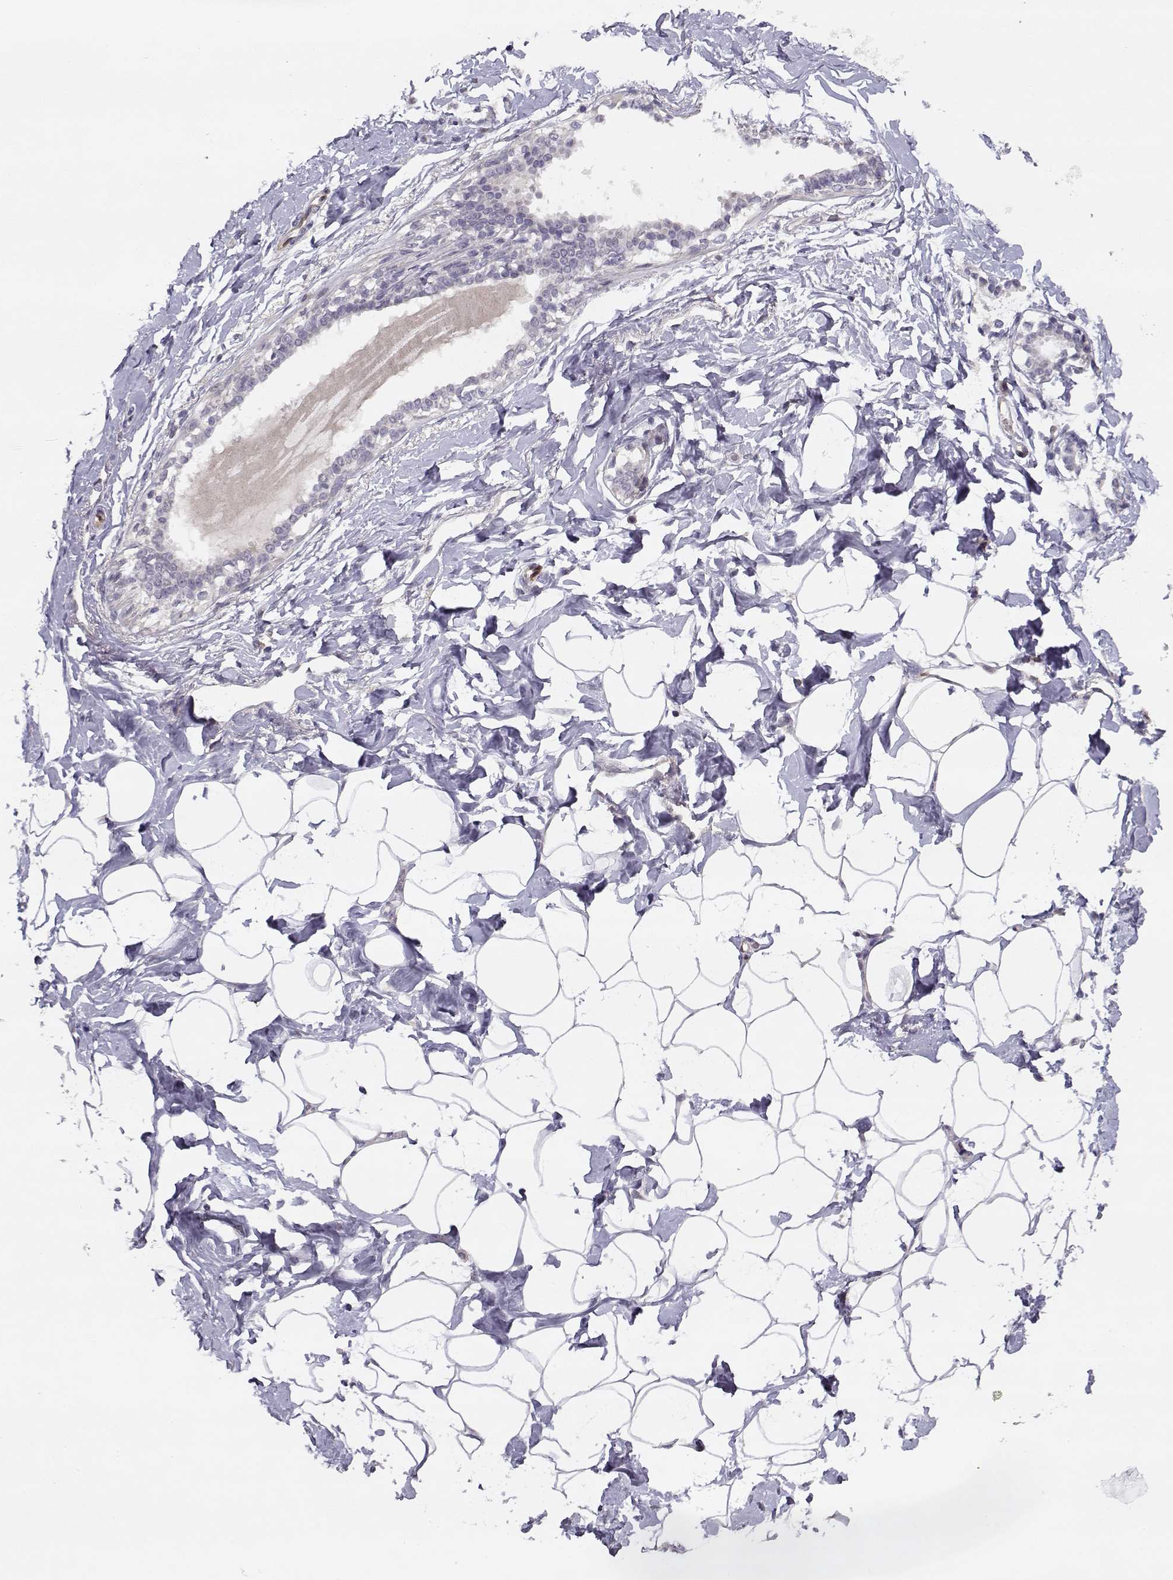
{"staining": {"intensity": "negative", "quantity": "none", "location": "none"}, "tissue": "breast", "cell_type": "Adipocytes", "image_type": "normal", "snomed": [{"axis": "morphology", "description": "Normal tissue, NOS"}, {"axis": "morphology", "description": "Lobular carcinoma, in situ"}, {"axis": "topography", "description": "Breast"}], "caption": "This is an immunohistochemistry (IHC) histopathology image of benign breast. There is no positivity in adipocytes.", "gene": "BMX", "patient": {"sex": "female", "age": 35}}